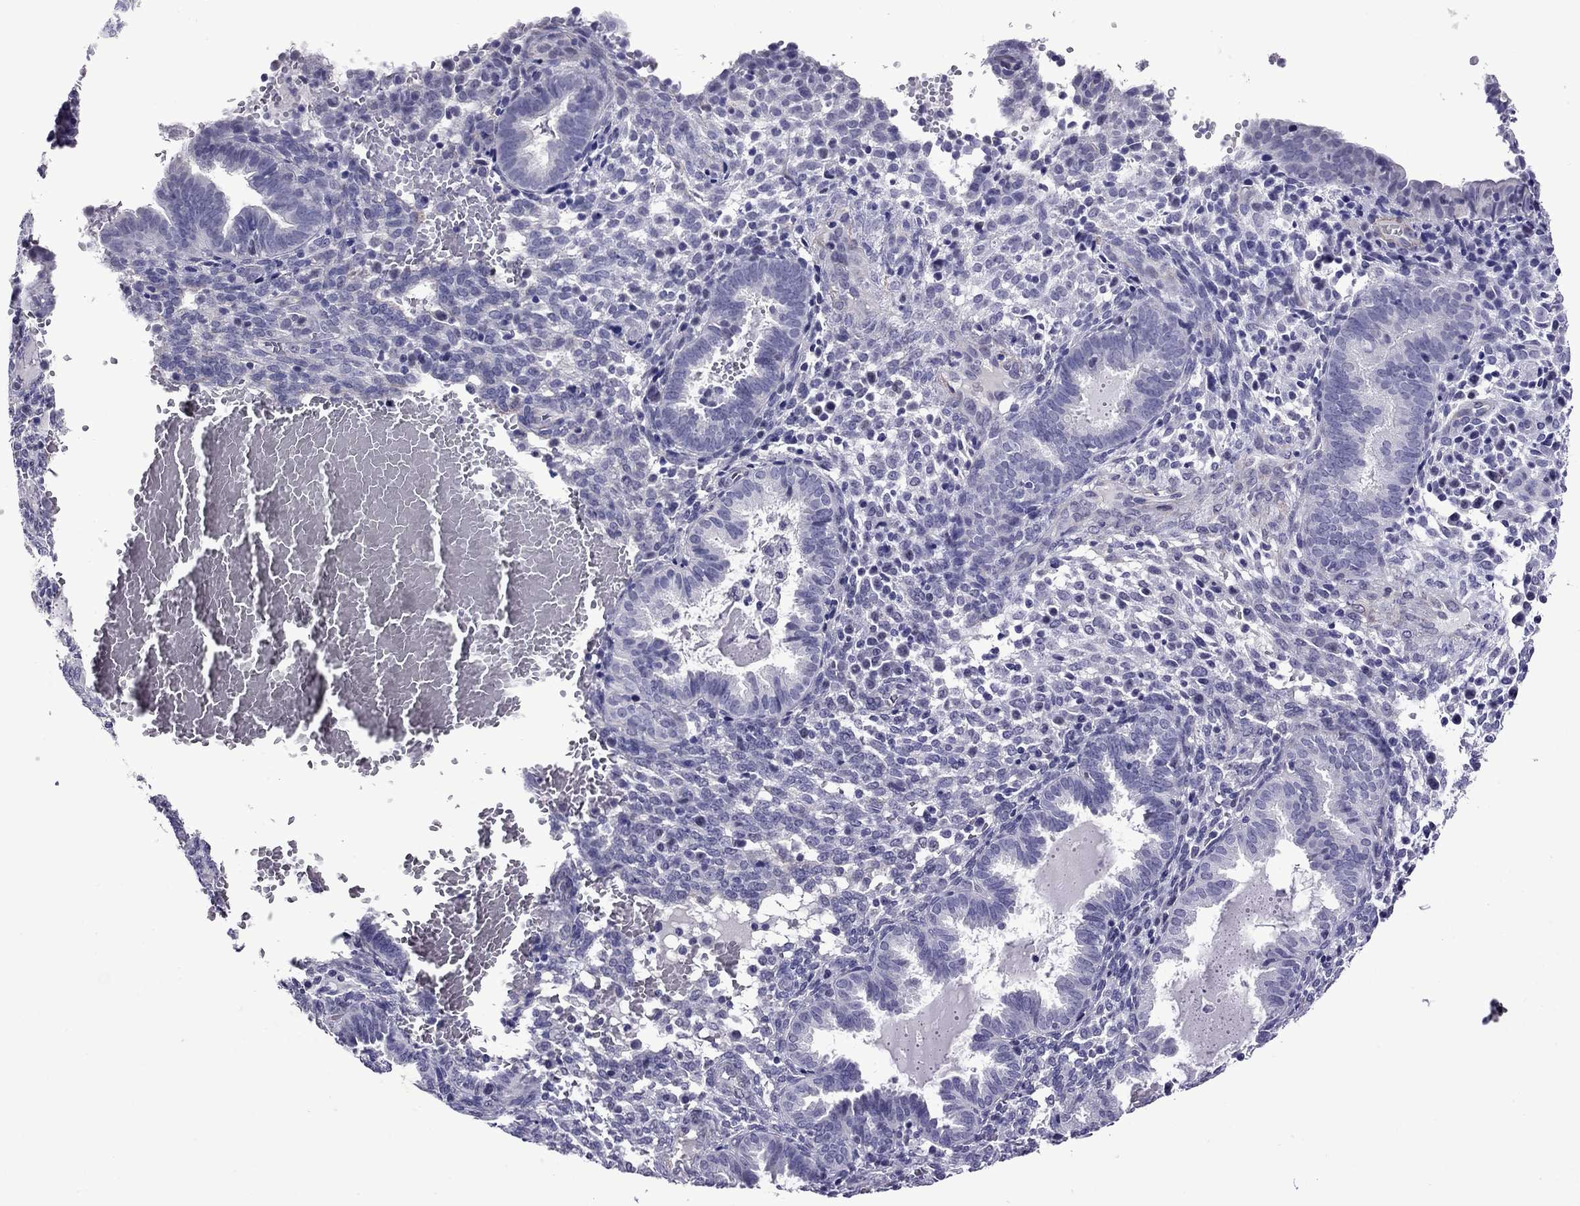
{"staining": {"intensity": "negative", "quantity": "none", "location": "none"}, "tissue": "endometrium", "cell_type": "Cells in endometrial stroma", "image_type": "normal", "snomed": [{"axis": "morphology", "description": "Normal tissue, NOS"}, {"axis": "topography", "description": "Endometrium"}], "caption": "DAB immunohistochemical staining of benign human endometrium shows no significant positivity in cells in endometrial stroma.", "gene": "CHRNA5", "patient": {"sex": "female", "age": 42}}